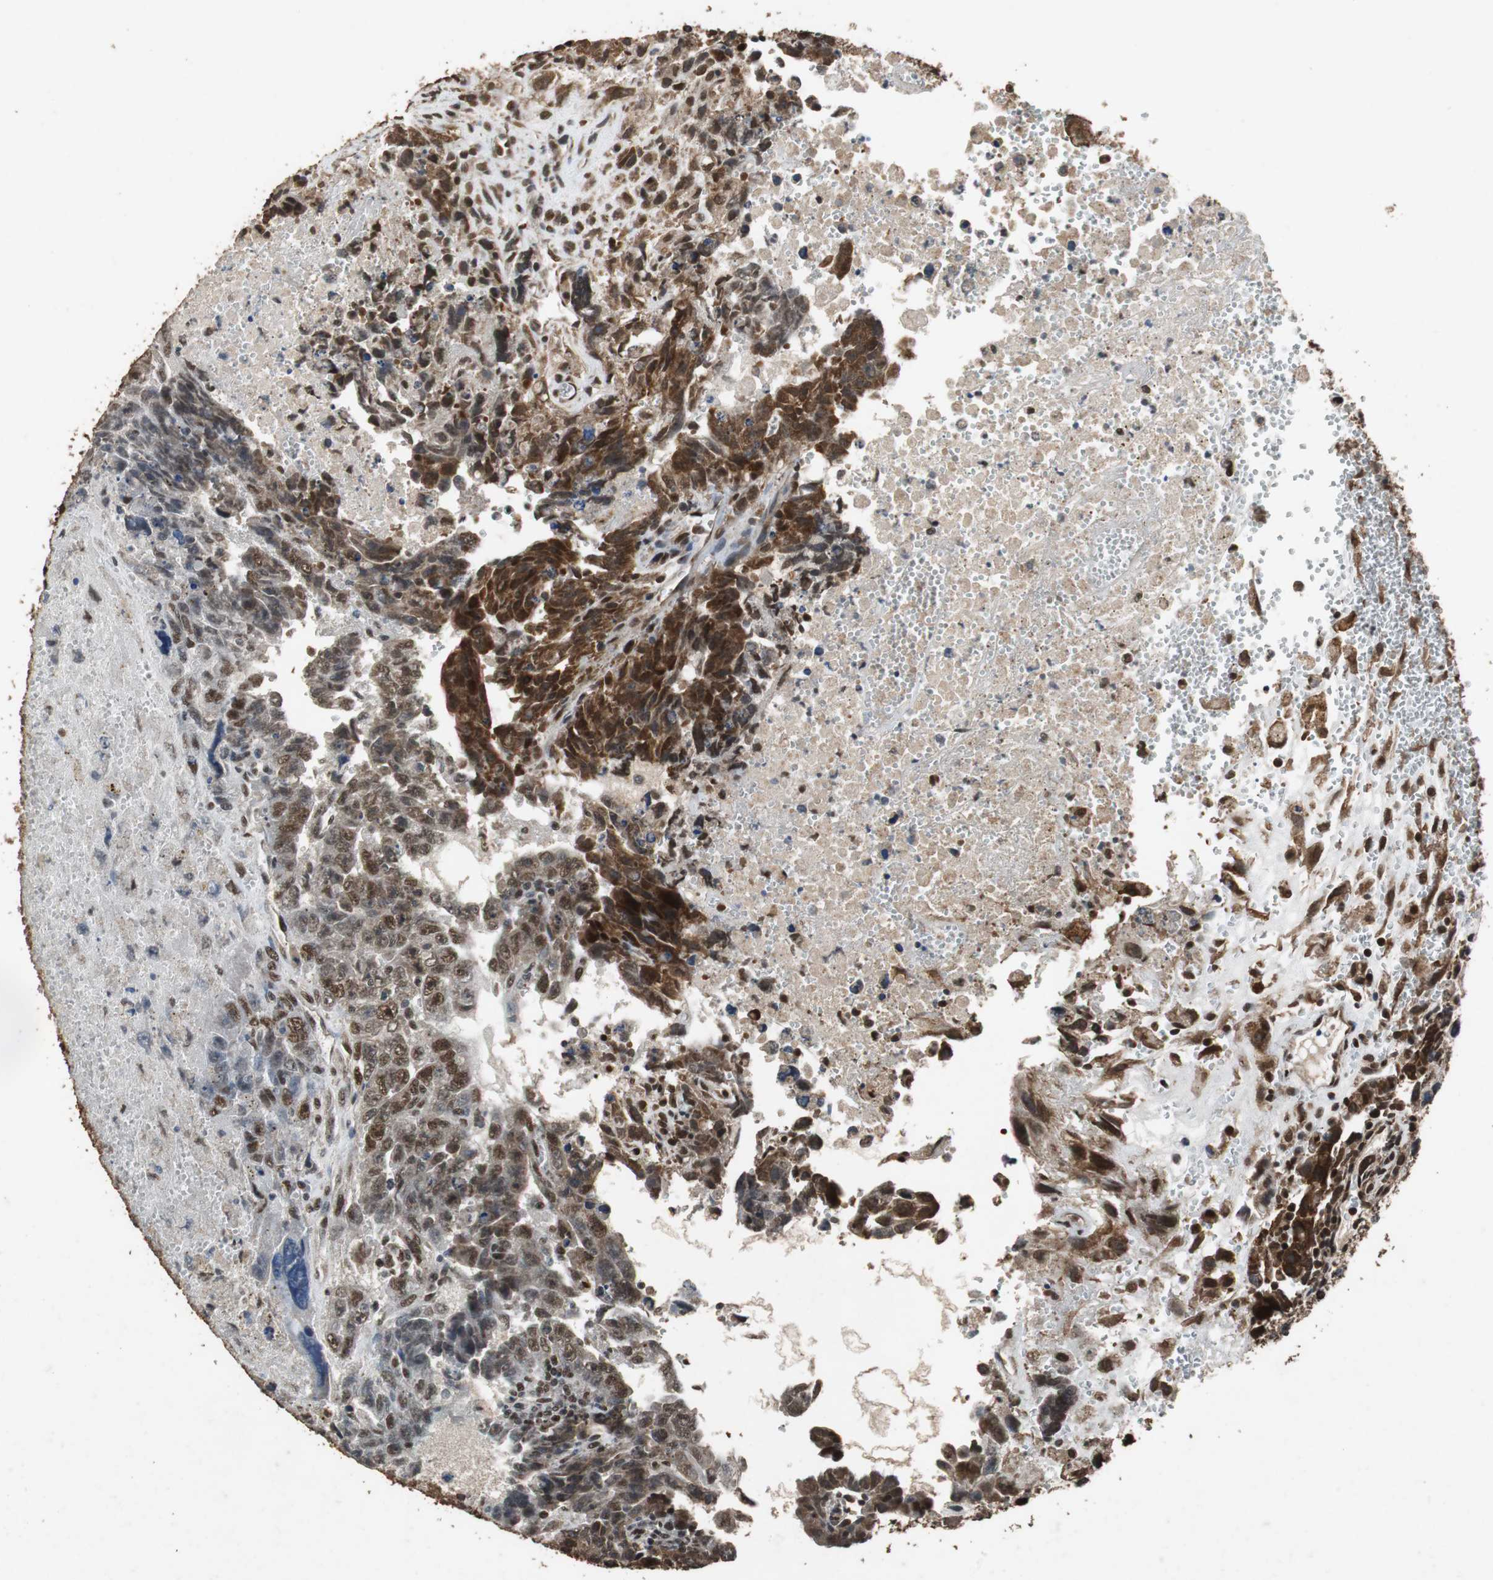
{"staining": {"intensity": "strong", "quantity": ">75%", "location": "cytoplasmic/membranous,nuclear"}, "tissue": "testis cancer", "cell_type": "Tumor cells", "image_type": "cancer", "snomed": [{"axis": "morphology", "description": "Carcinoma, Embryonal, NOS"}, {"axis": "topography", "description": "Testis"}], "caption": "Testis embryonal carcinoma tissue shows strong cytoplasmic/membranous and nuclear staining in about >75% of tumor cells The protein of interest is shown in brown color, while the nuclei are stained blue.", "gene": "ZNF18", "patient": {"sex": "male", "age": 28}}